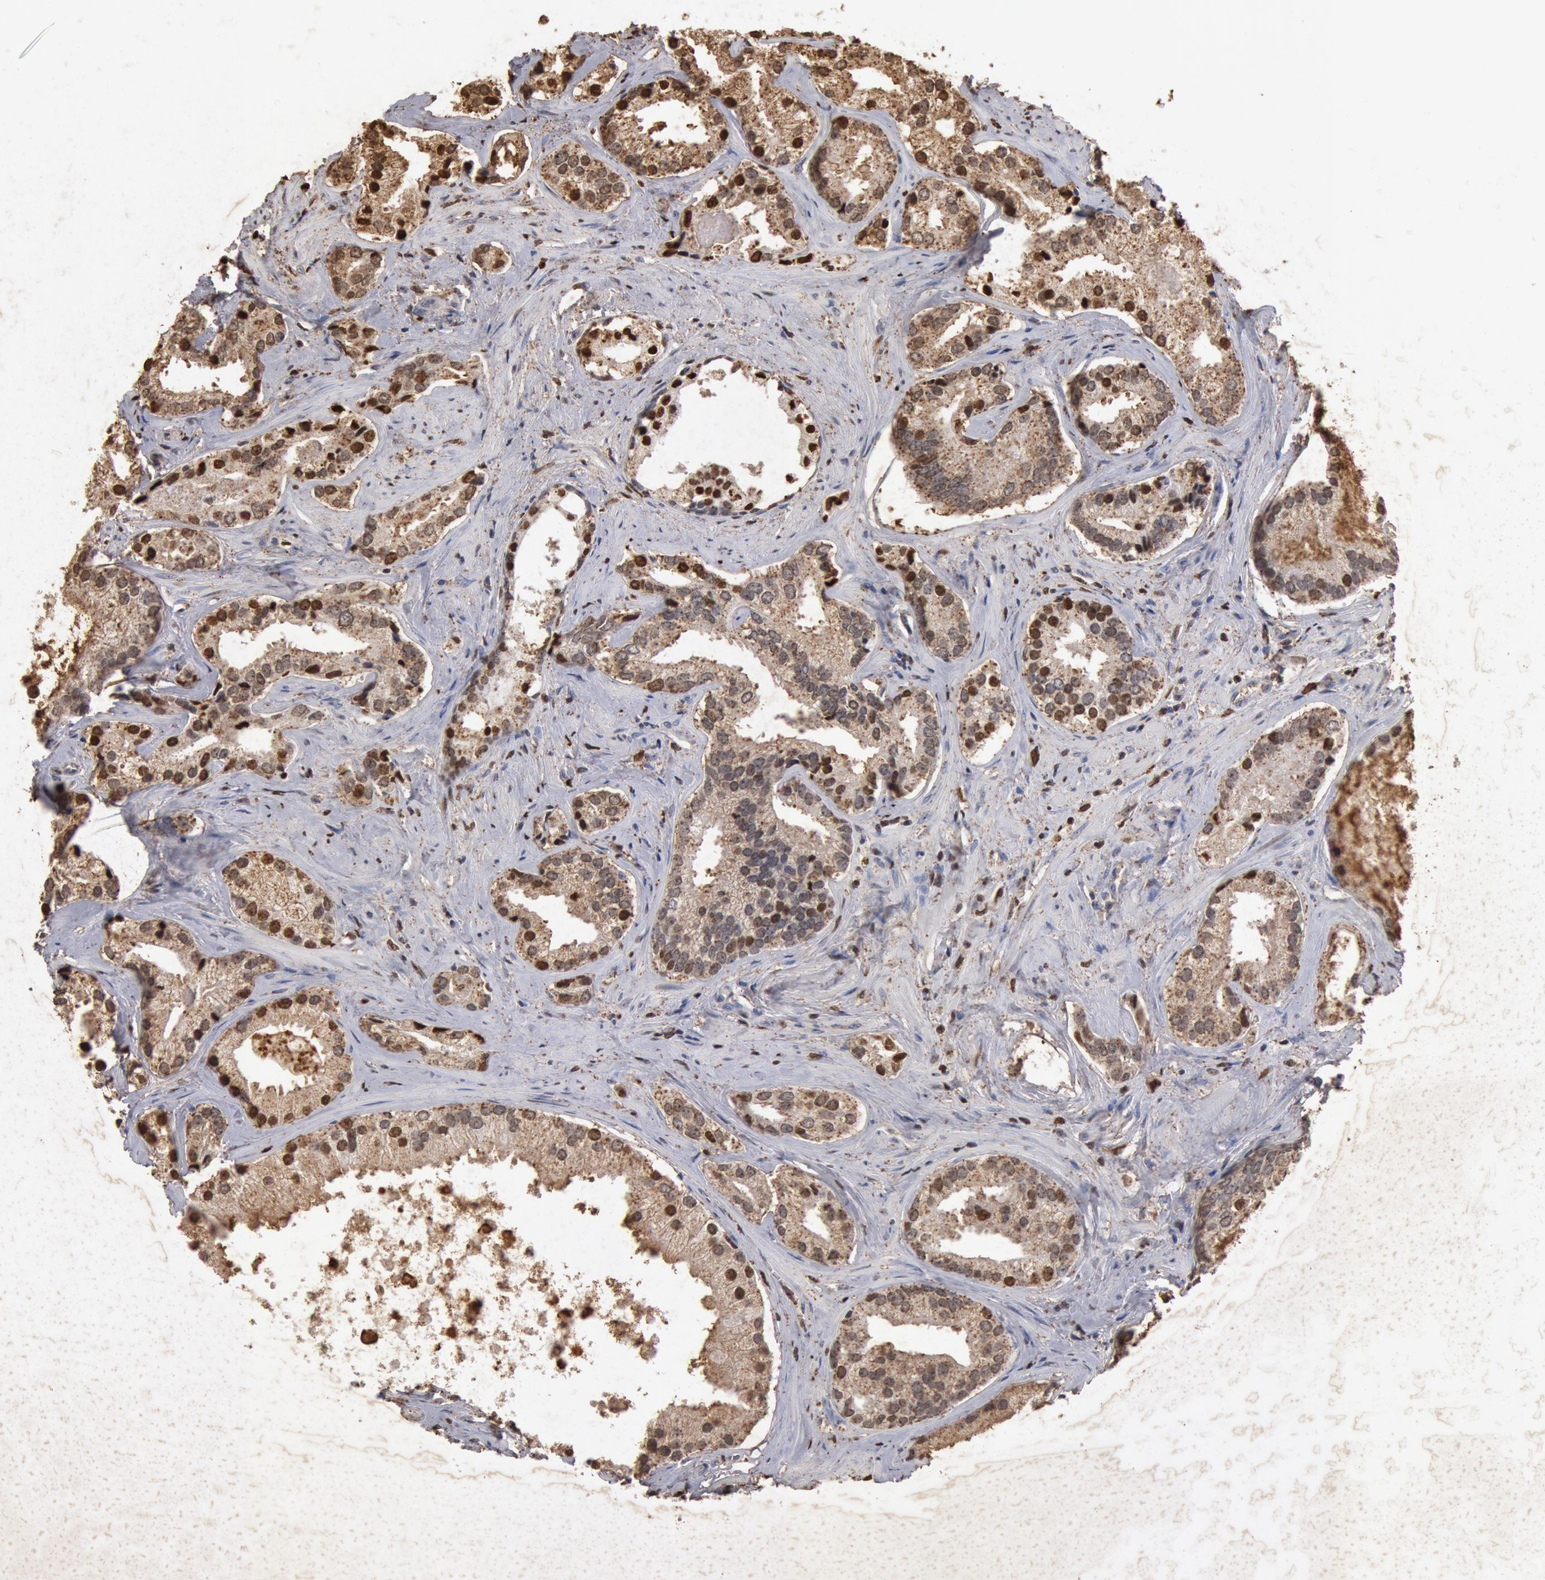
{"staining": {"intensity": "strong", "quantity": ">75%", "location": "cytoplasmic/membranous,nuclear"}, "tissue": "prostate cancer", "cell_type": "Tumor cells", "image_type": "cancer", "snomed": [{"axis": "morphology", "description": "Adenocarcinoma, Medium grade"}, {"axis": "topography", "description": "Prostate"}], "caption": "A brown stain highlights strong cytoplasmic/membranous and nuclear positivity of a protein in human prostate cancer tumor cells.", "gene": "FOXA2", "patient": {"sex": "male", "age": 70}}